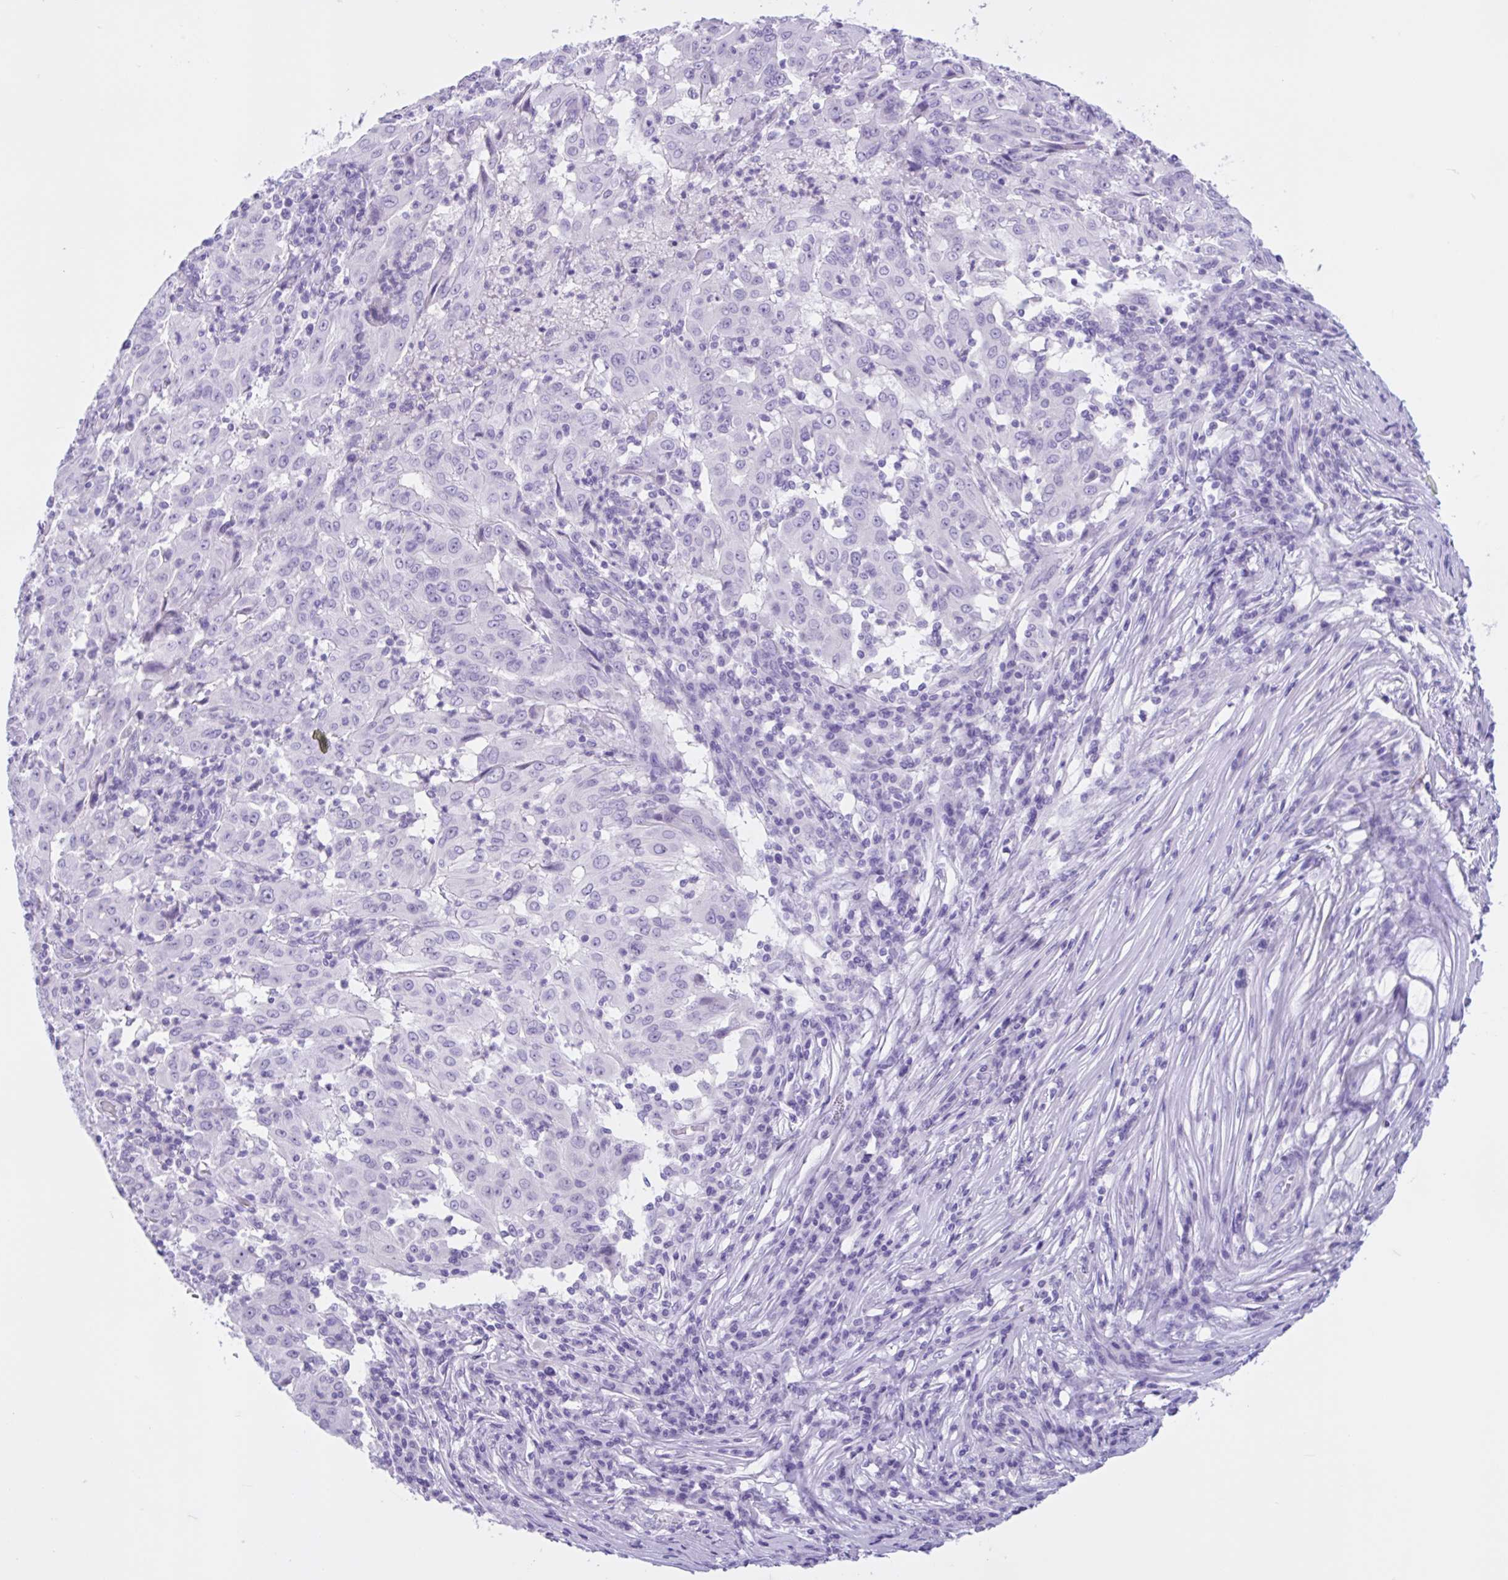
{"staining": {"intensity": "negative", "quantity": "none", "location": "none"}, "tissue": "pancreatic cancer", "cell_type": "Tumor cells", "image_type": "cancer", "snomed": [{"axis": "morphology", "description": "Adenocarcinoma, NOS"}, {"axis": "topography", "description": "Pancreas"}], "caption": "Photomicrograph shows no protein expression in tumor cells of pancreatic cancer (adenocarcinoma) tissue.", "gene": "ZNF319", "patient": {"sex": "male", "age": 63}}